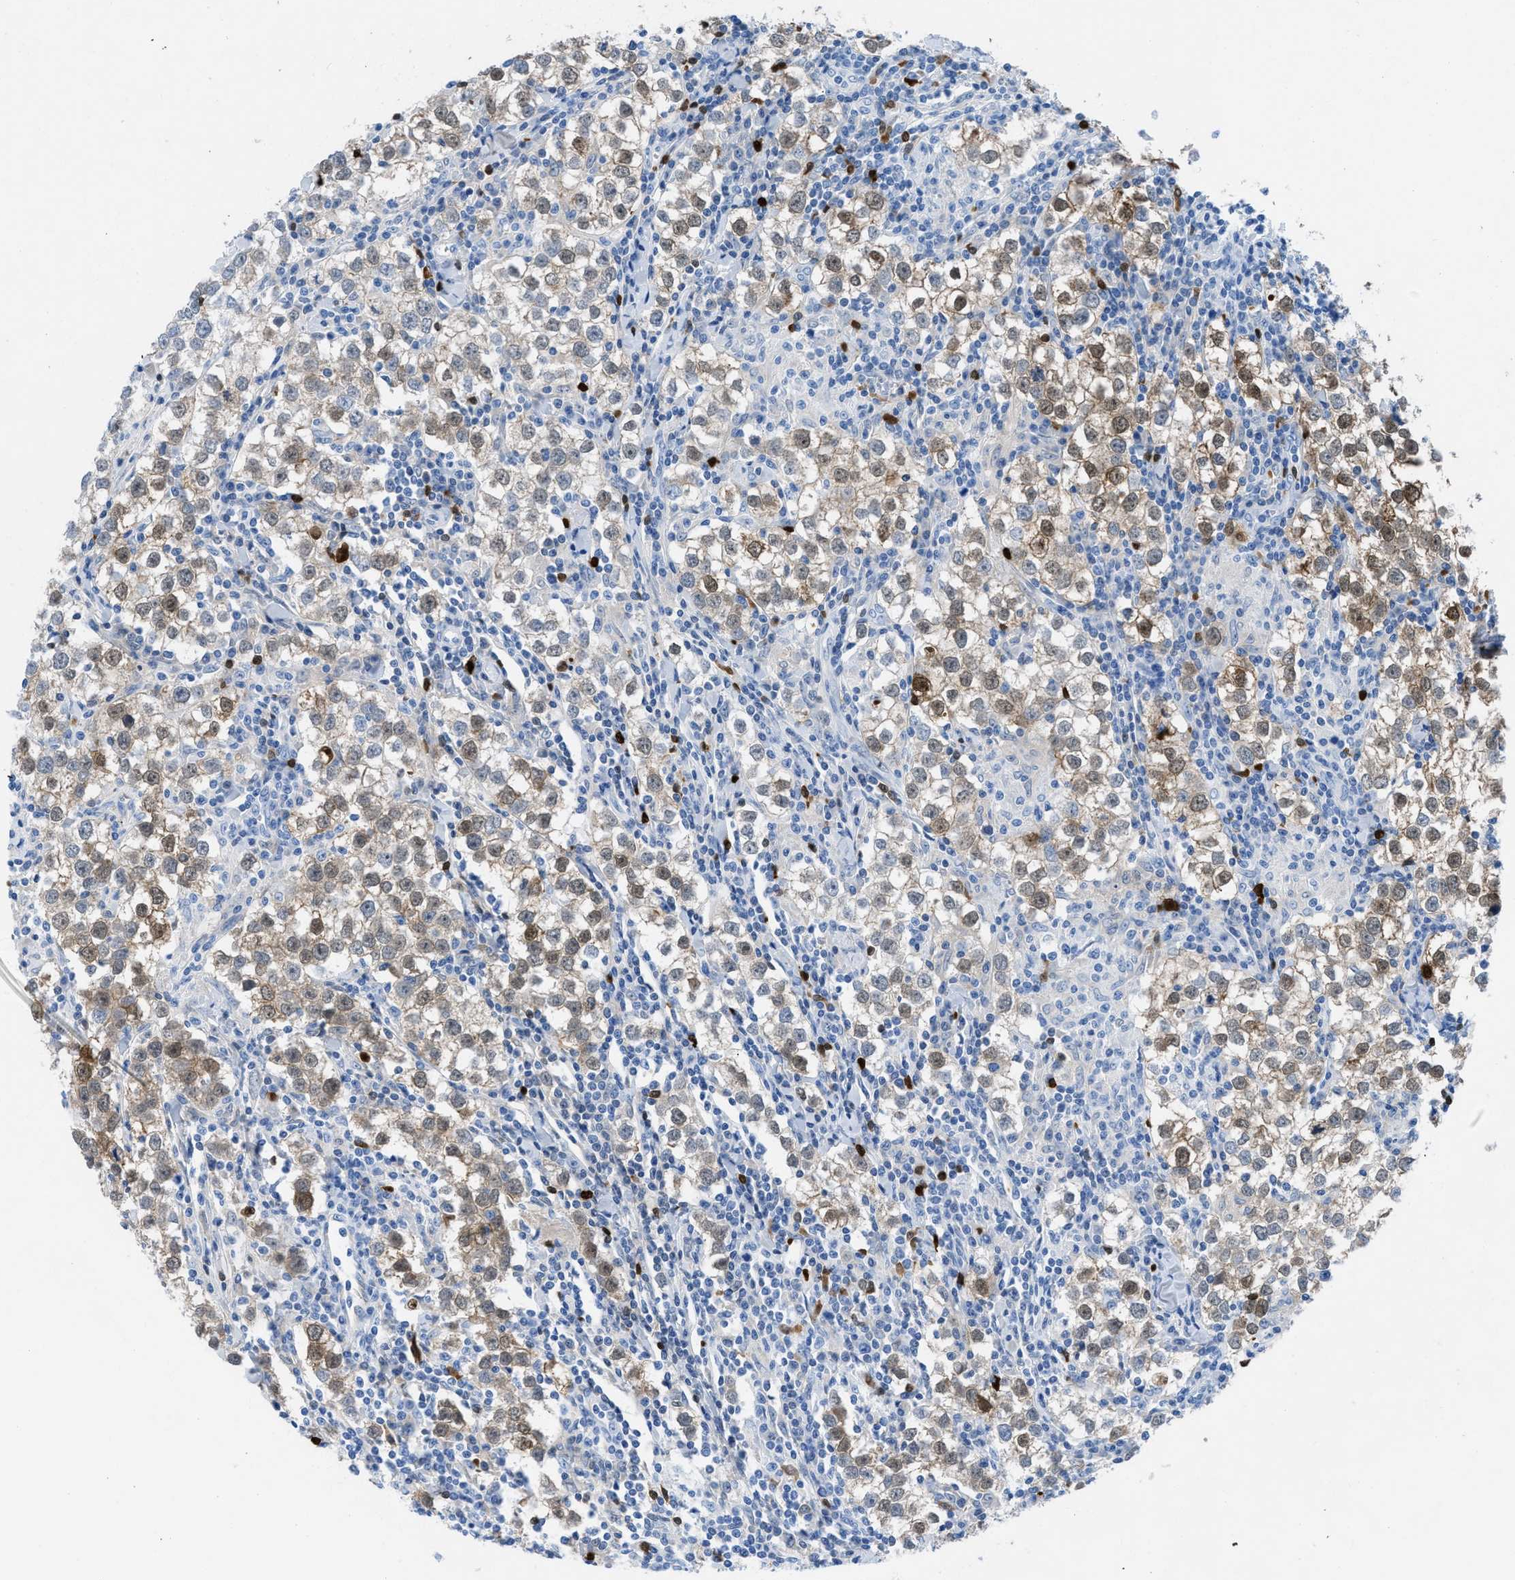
{"staining": {"intensity": "moderate", "quantity": "25%-75%", "location": "cytoplasmic/membranous,nuclear"}, "tissue": "testis cancer", "cell_type": "Tumor cells", "image_type": "cancer", "snomed": [{"axis": "morphology", "description": "Seminoma, NOS"}, {"axis": "morphology", "description": "Carcinoma, Embryonal, NOS"}, {"axis": "topography", "description": "Testis"}], "caption": "Protein staining exhibits moderate cytoplasmic/membranous and nuclear staining in approximately 25%-75% of tumor cells in embryonal carcinoma (testis). Using DAB (3,3'-diaminobenzidine) (brown) and hematoxylin (blue) stains, captured at high magnification using brightfield microscopy.", "gene": "TCL1A", "patient": {"sex": "male", "age": 36}}